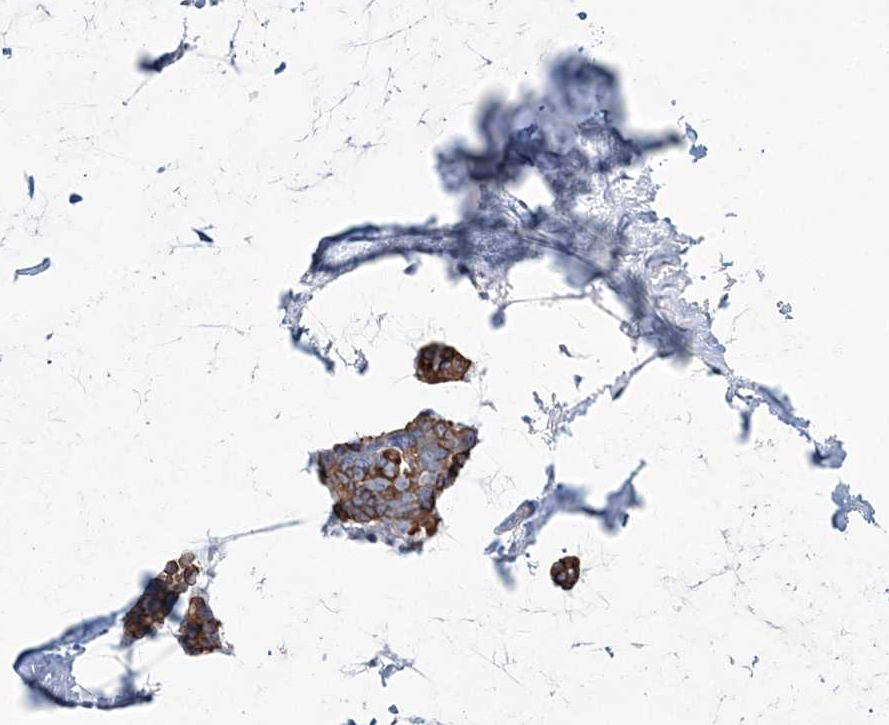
{"staining": {"intensity": "moderate", "quantity": ">75%", "location": "cytoplasmic/membranous"}, "tissue": "breast cancer", "cell_type": "Tumor cells", "image_type": "cancer", "snomed": [{"axis": "morphology", "description": "Duct carcinoma"}, {"axis": "topography", "description": "Breast"}], "caption": "This is a photomicrograph of immunohistochemistry (IHC) staining of breast cancer, which shows moderate positivity in the cytoplasmic/membranous of tumor cells.", "gene": "ADGRL1", "patient": {"sex": "female", "age": 93}}